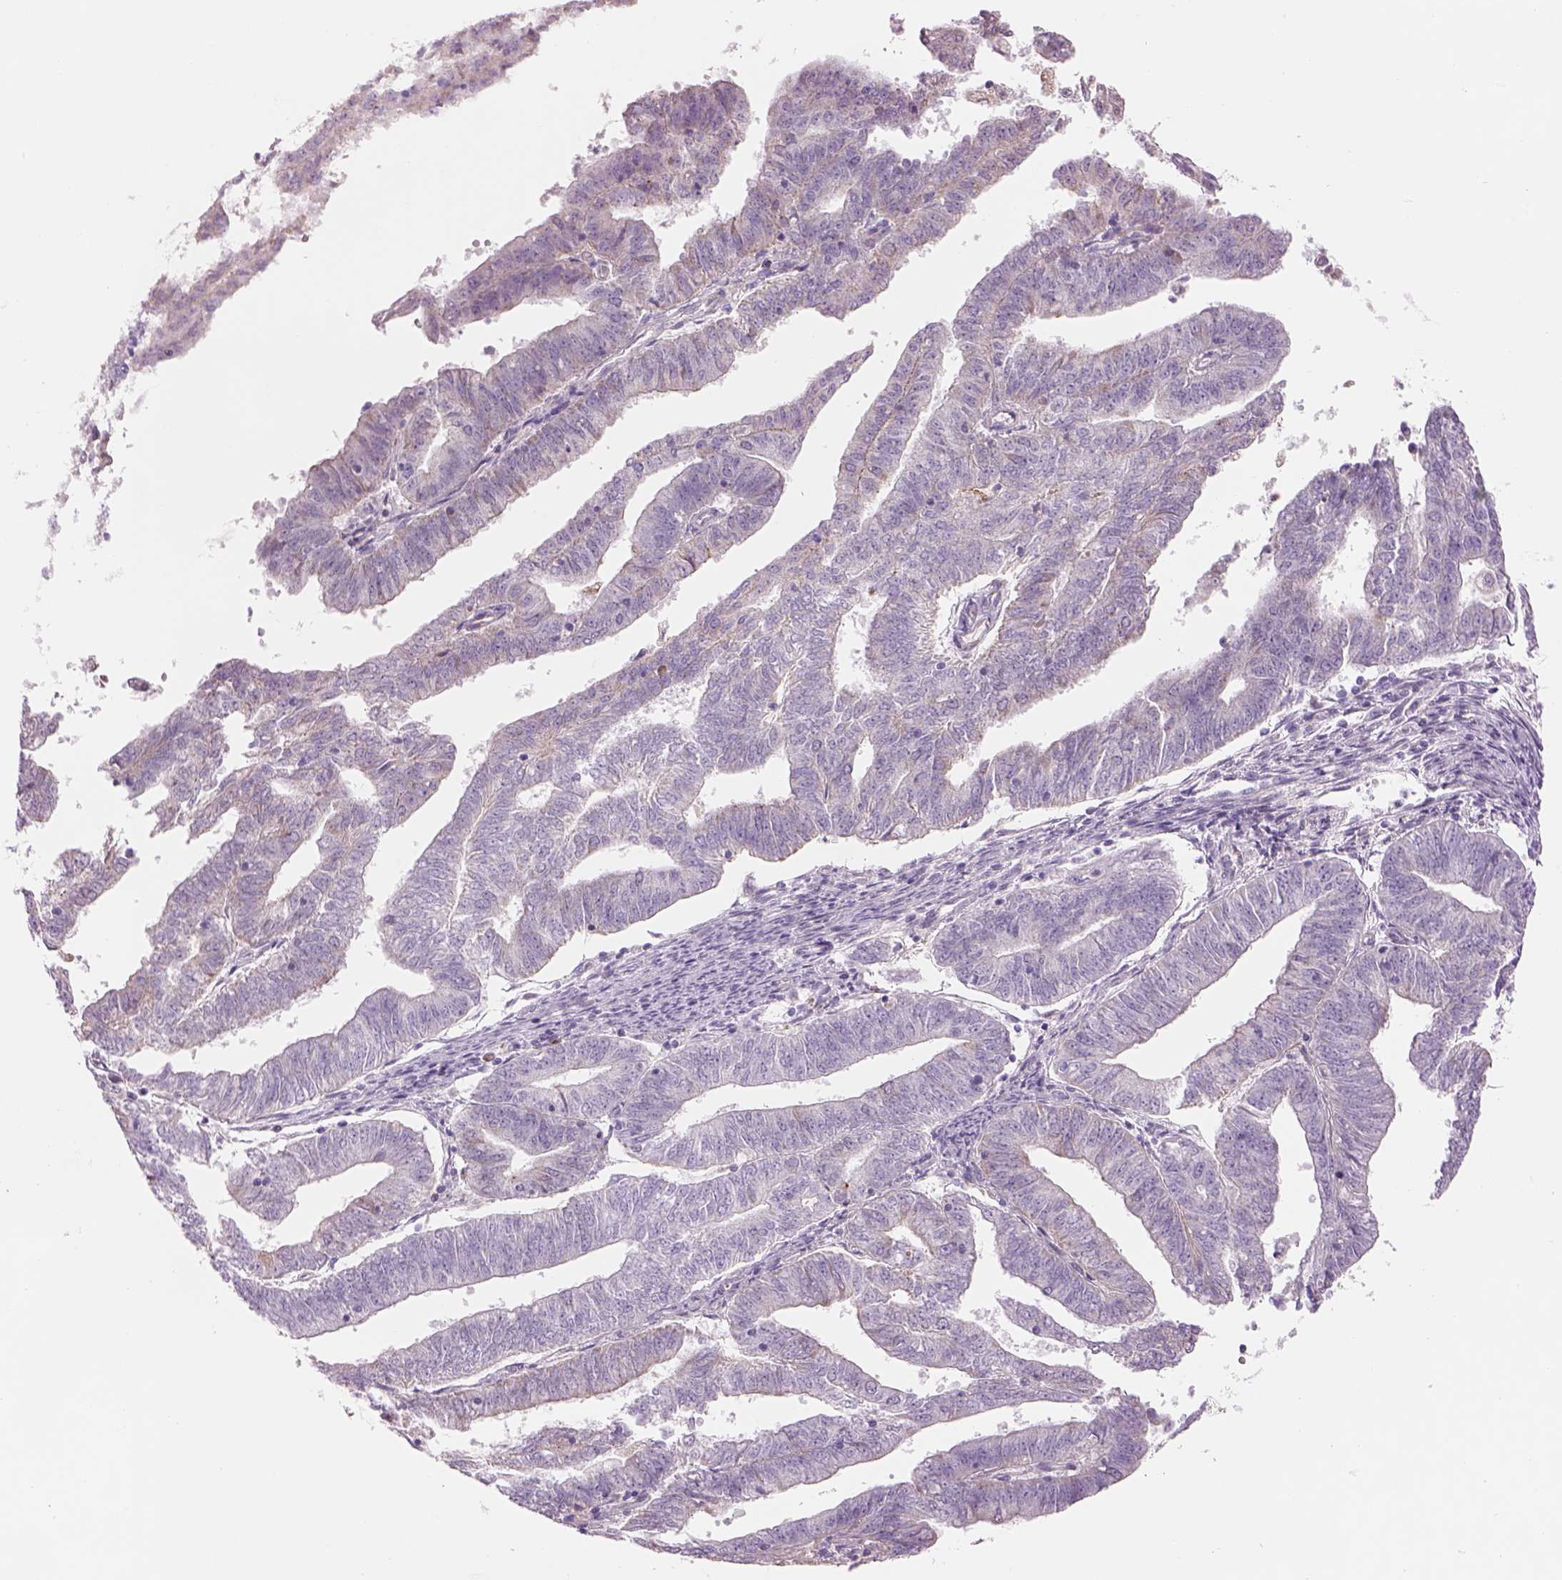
{"staining": {"intensity": "weak", "quantity": "<25%", "location": "cytoplasmic/membranous"}, "tissue": "endometrial cancer", "cell_type": "Tumor cells", "image_type": "cancer", "snomed": [{"axis": "morphology", "description": "Adenocarcinoma, NOS"}, {"axis": "topography", "description": "Endometrium"}], "caption": "DAB immunohistochemical staining of adenocarcinoma (endometrial) reveals no significant staining in tumor cells. Nuclei are stained in blue.", "gene": "IFT52", "patient": {"sex": "female", "age": 82}}